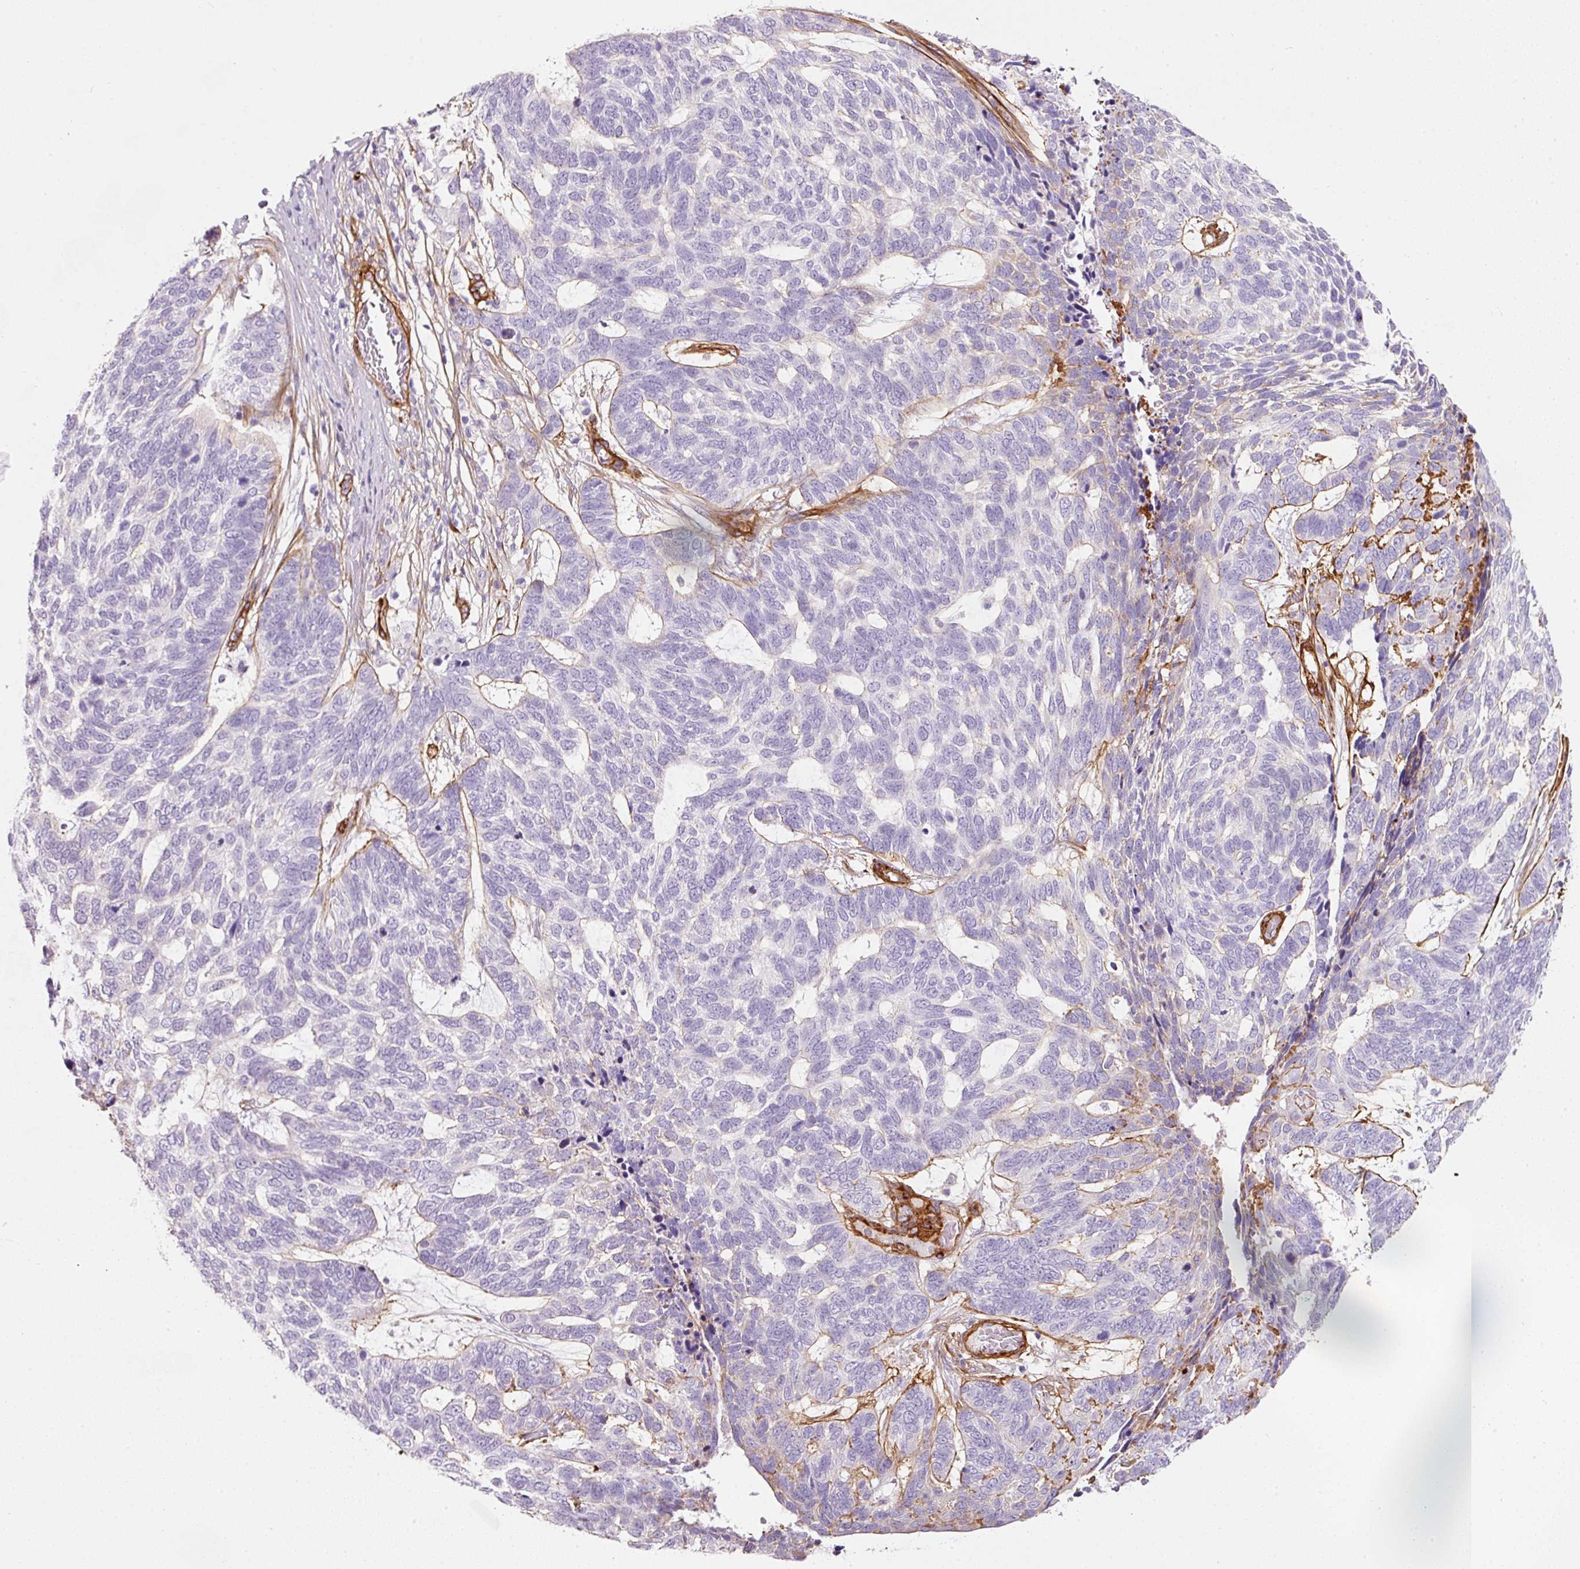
{"staining": {"intensity": "negative", "quantity": "none", "location": "none"}, "tissue": "skin cancer", "cell_type": "Tumor cells", "image_type": "cancer", "snomed": [{"axis": "morphology", "description": "Basal cell carcinoma"}, {"axis": "topography", "description": "Skin"}], "caption": "The histopathology image demonstrates no staining of tumor cells in basal cell carcinoma (skin). The staining is performed using DAB brown chromogen with nuclei counter-stained in using hematoxylin.", "gene": "LOXL4", "patient": {"sex": "female", "age": 65}}